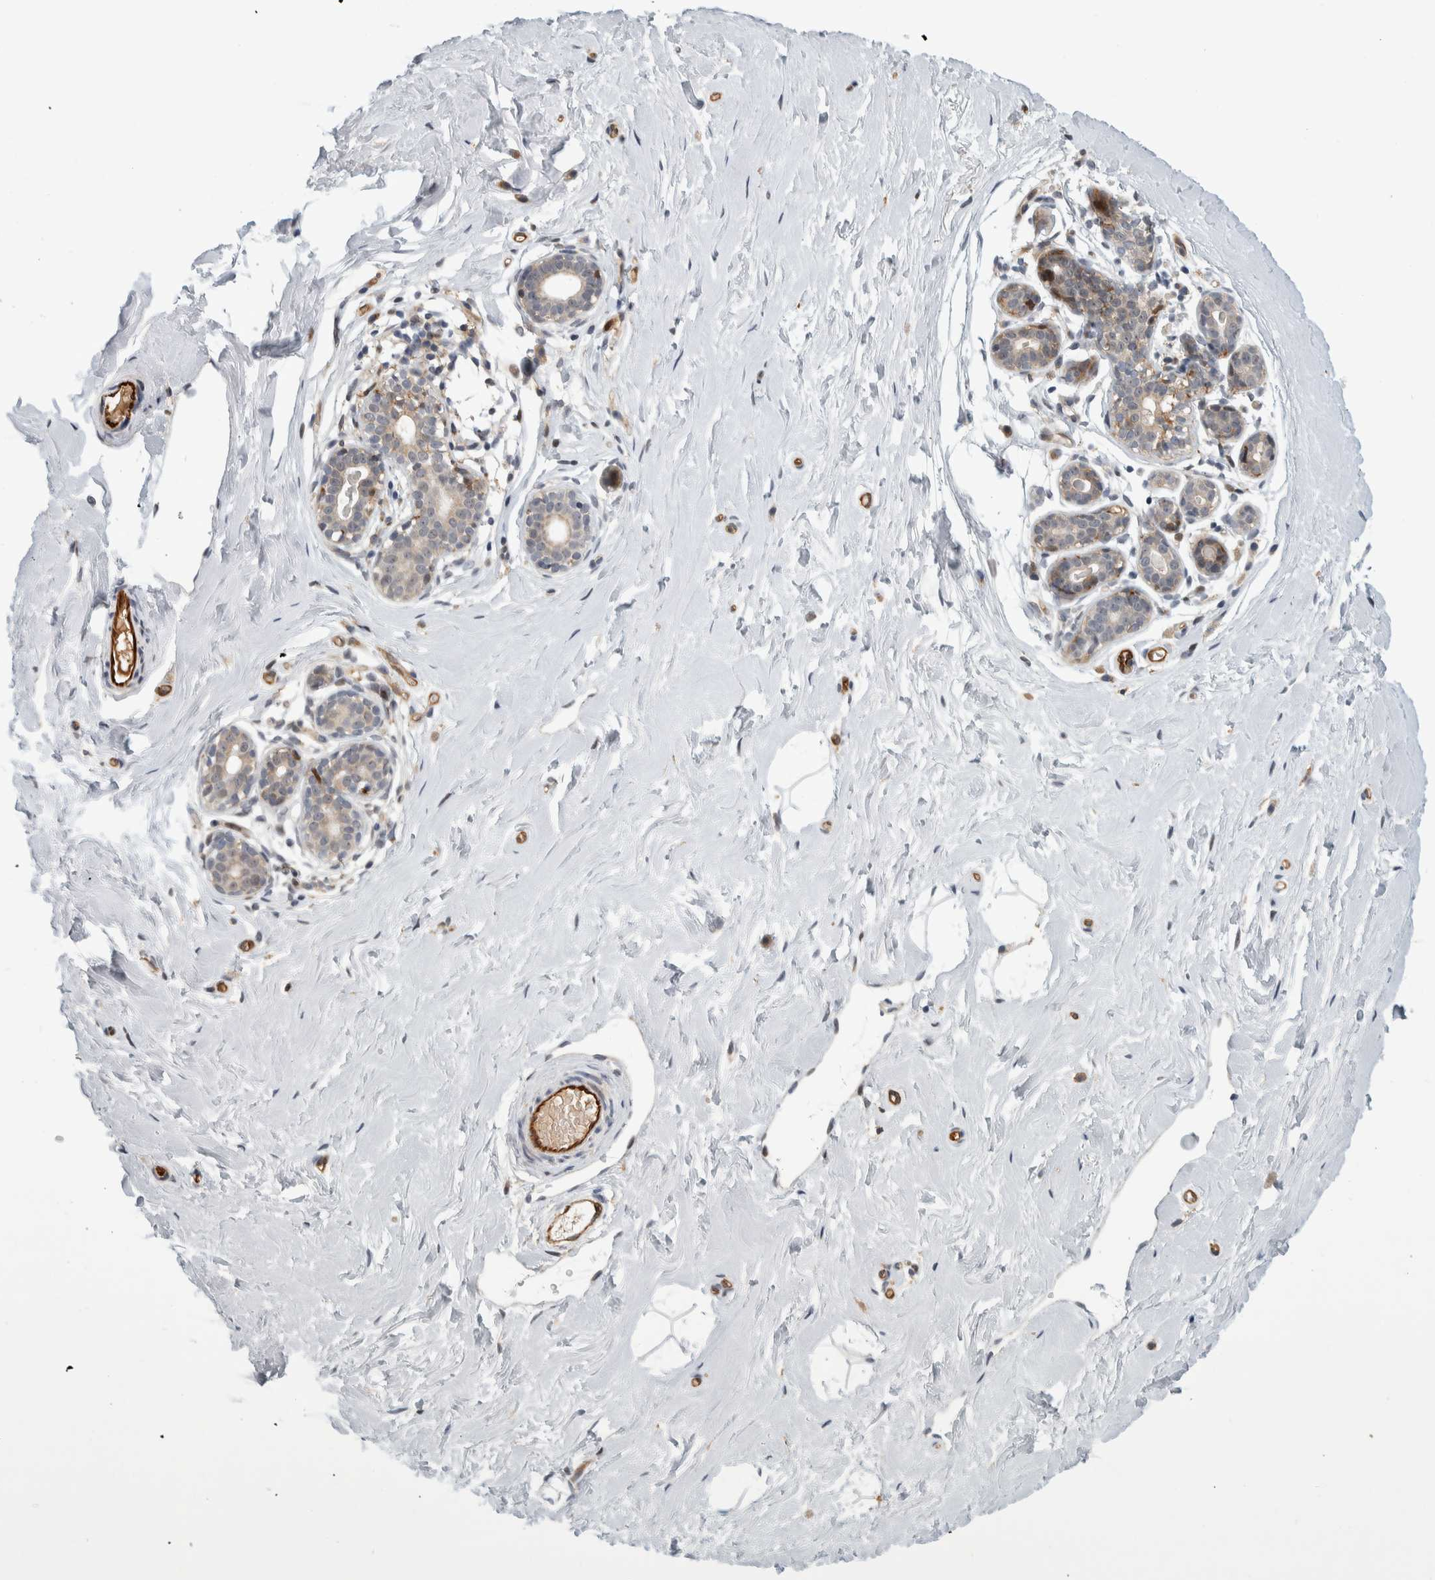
{"staining": {"intensity": "negative", "quantity": "none", "location": "none"}, "tissue": "breast", "cell_type": "Adipocytes", "image_type": "normal", "snomed": [{"axis": "morphology", "description": "Normal tissue, NOS"}, {"axis": "topography", "description": "Breast"}], "caption": "Immunohistochemistry of benign breast displays no positivity in adipocytes.", "gene": "MSL1", "patient": {"sex": "female", "age": 23}}